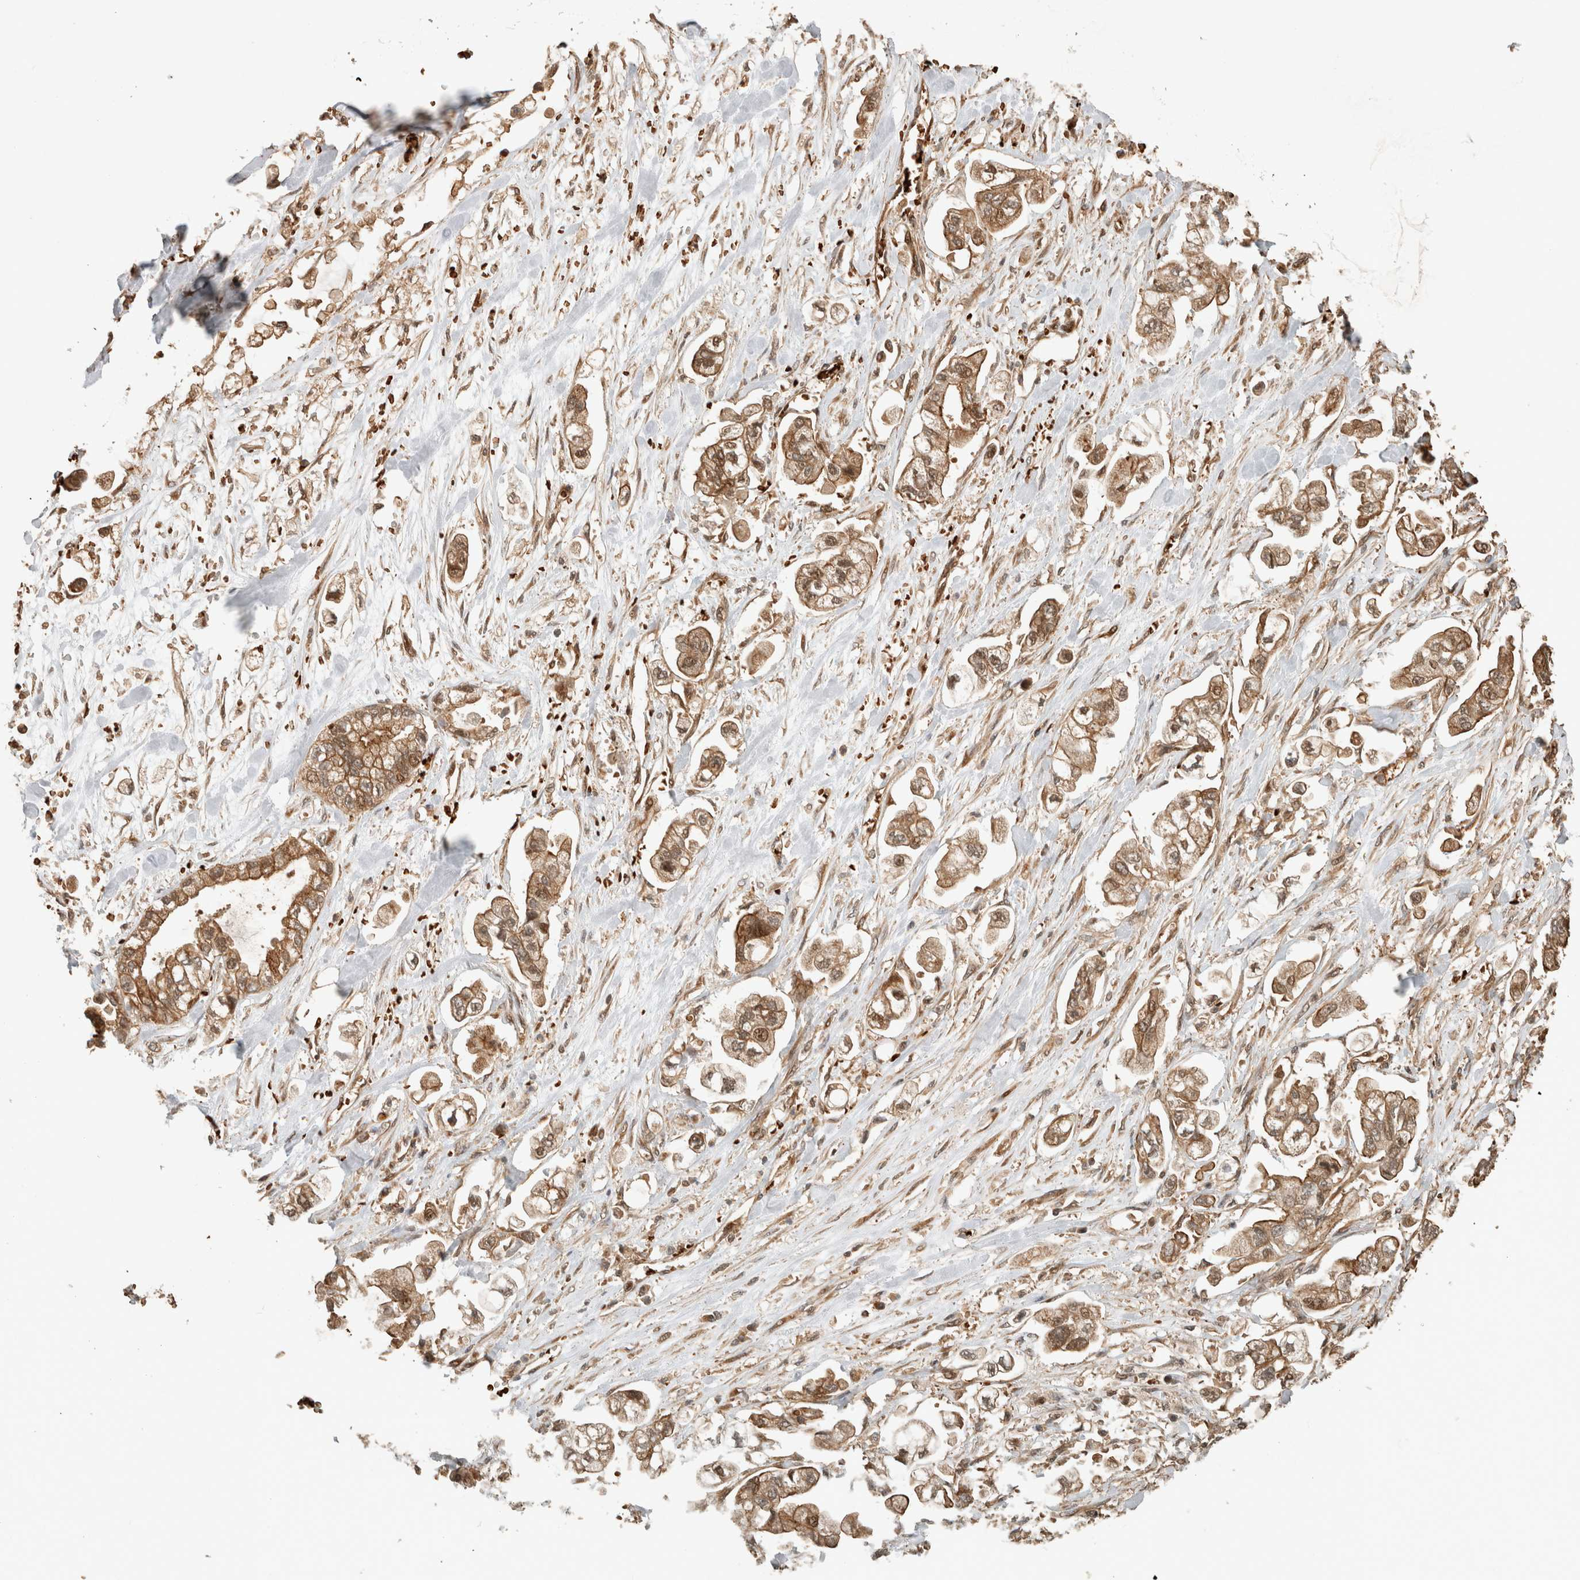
{"staining": {"intensity": "moderate", "quantity": ">75%", "location": "cytoplasmic/membranous,nuclear"}, "tissue": "stomach cancer", "cell_type": "Tumor cells", "image_type": "cancer", "snomed": [{"axis": "morphology", "description": "Normal tissue, NOS"}, {"axis": "morphology", "description": "Adenocarcinoma, NOS"}, {"axis": "topography", "description": "Stomach"}], "caption": "Protein expression analysis of stomach cancer demonstrates moderate cytoplasmic/membranous and nuclear staining in approximately >75% of tumor cells.", "gene": "OTUD6B", "patient": {"sex": "male", "age": 62}}